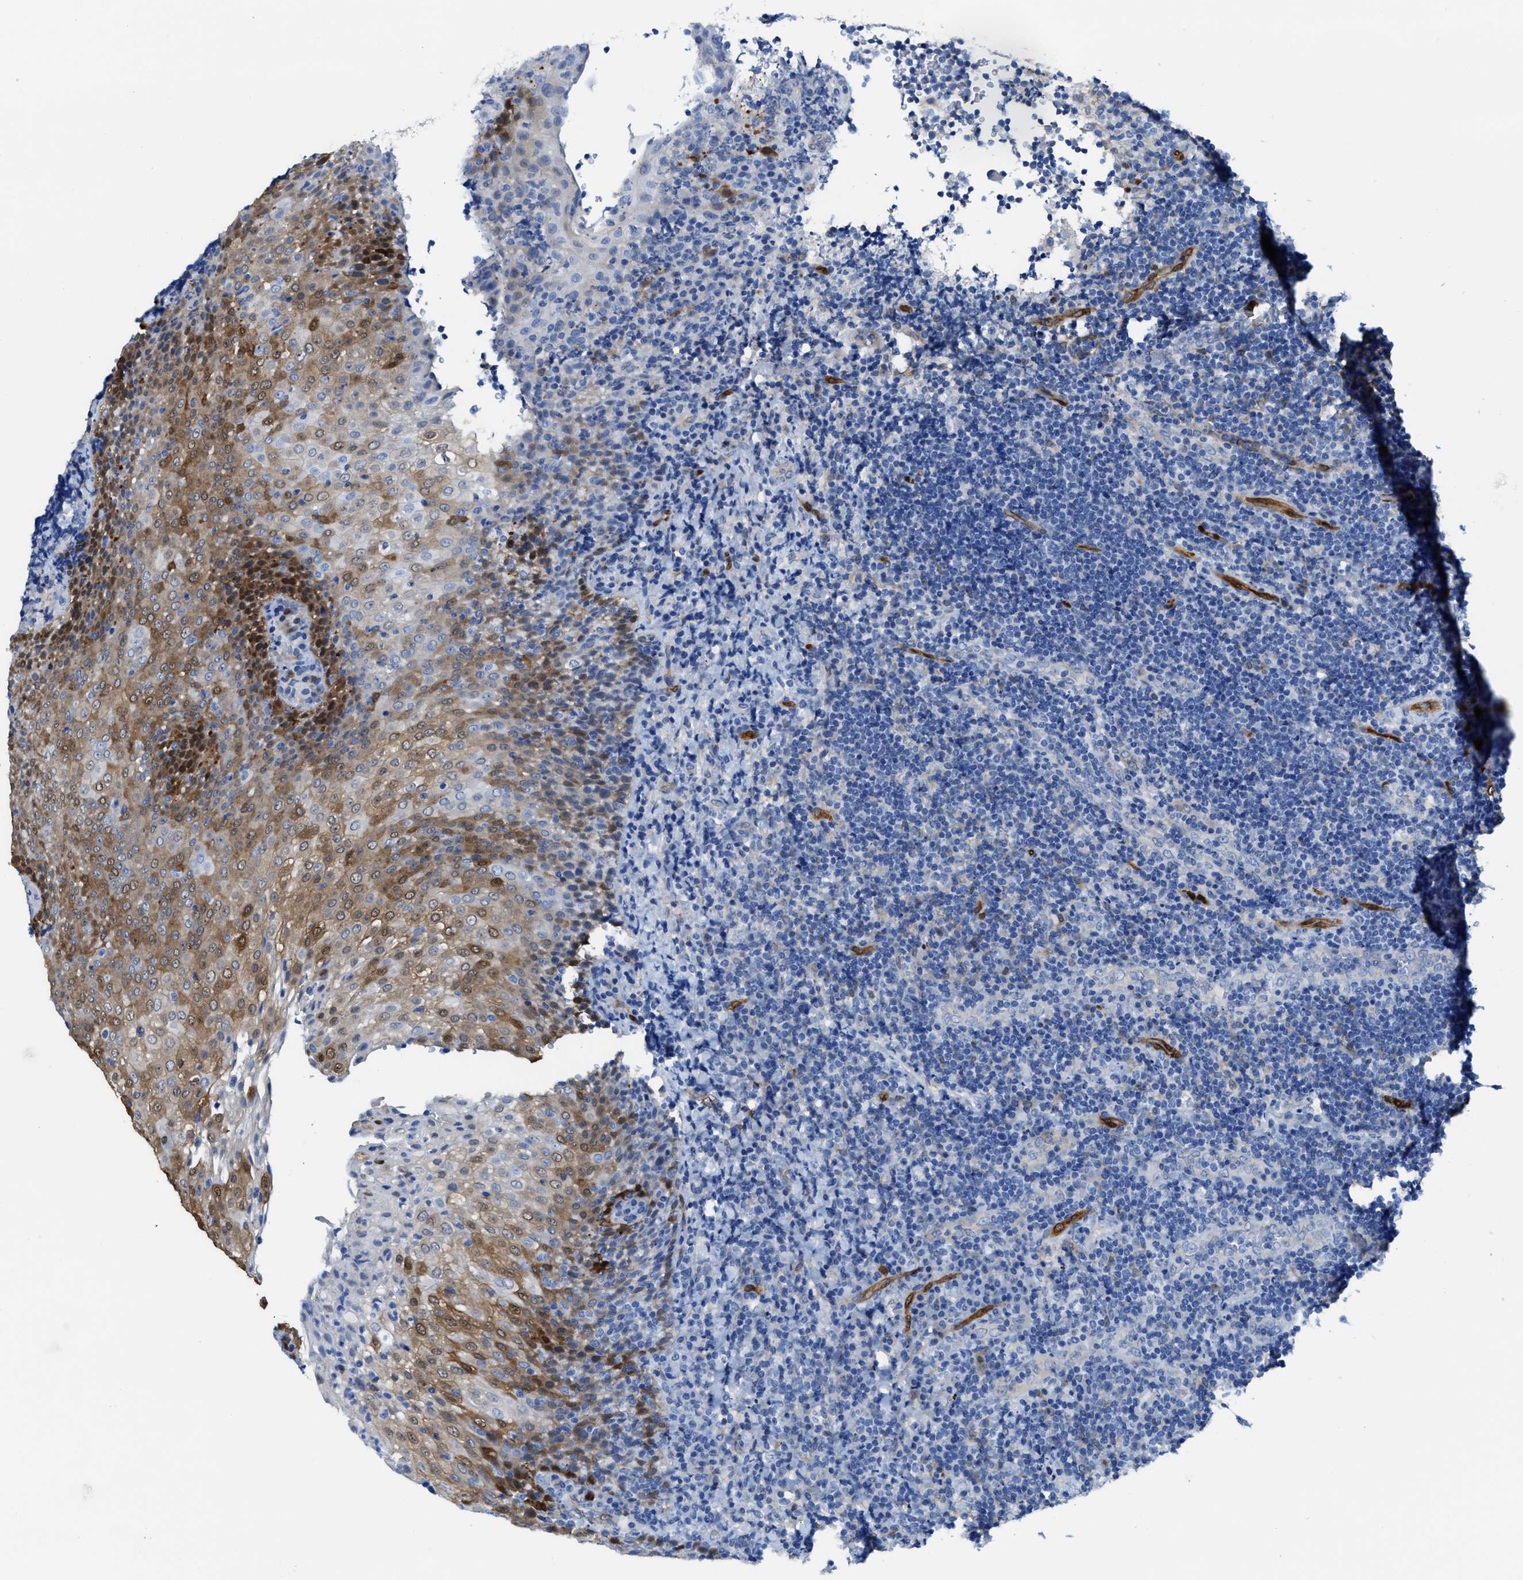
{"staining": {"intensity": "negative", "quantity": "none", "location": "none"}, "tissue": "lymphoma", "cell_type": "Tumor cells", "image_type": "cancer", "snomed": [{"axis": "morphology", "description": "Malignant lymphoma, non-Hodgkin's type, High grade"}, {"axis": "topography", "description": "Tonsil"}], "caption": "IHC image of lymphoma stained for a protein (brown), which exhibits no positivity in tumor cells.", "gene": "ASS1", "patient": {"sex": "female", "age": 36}}